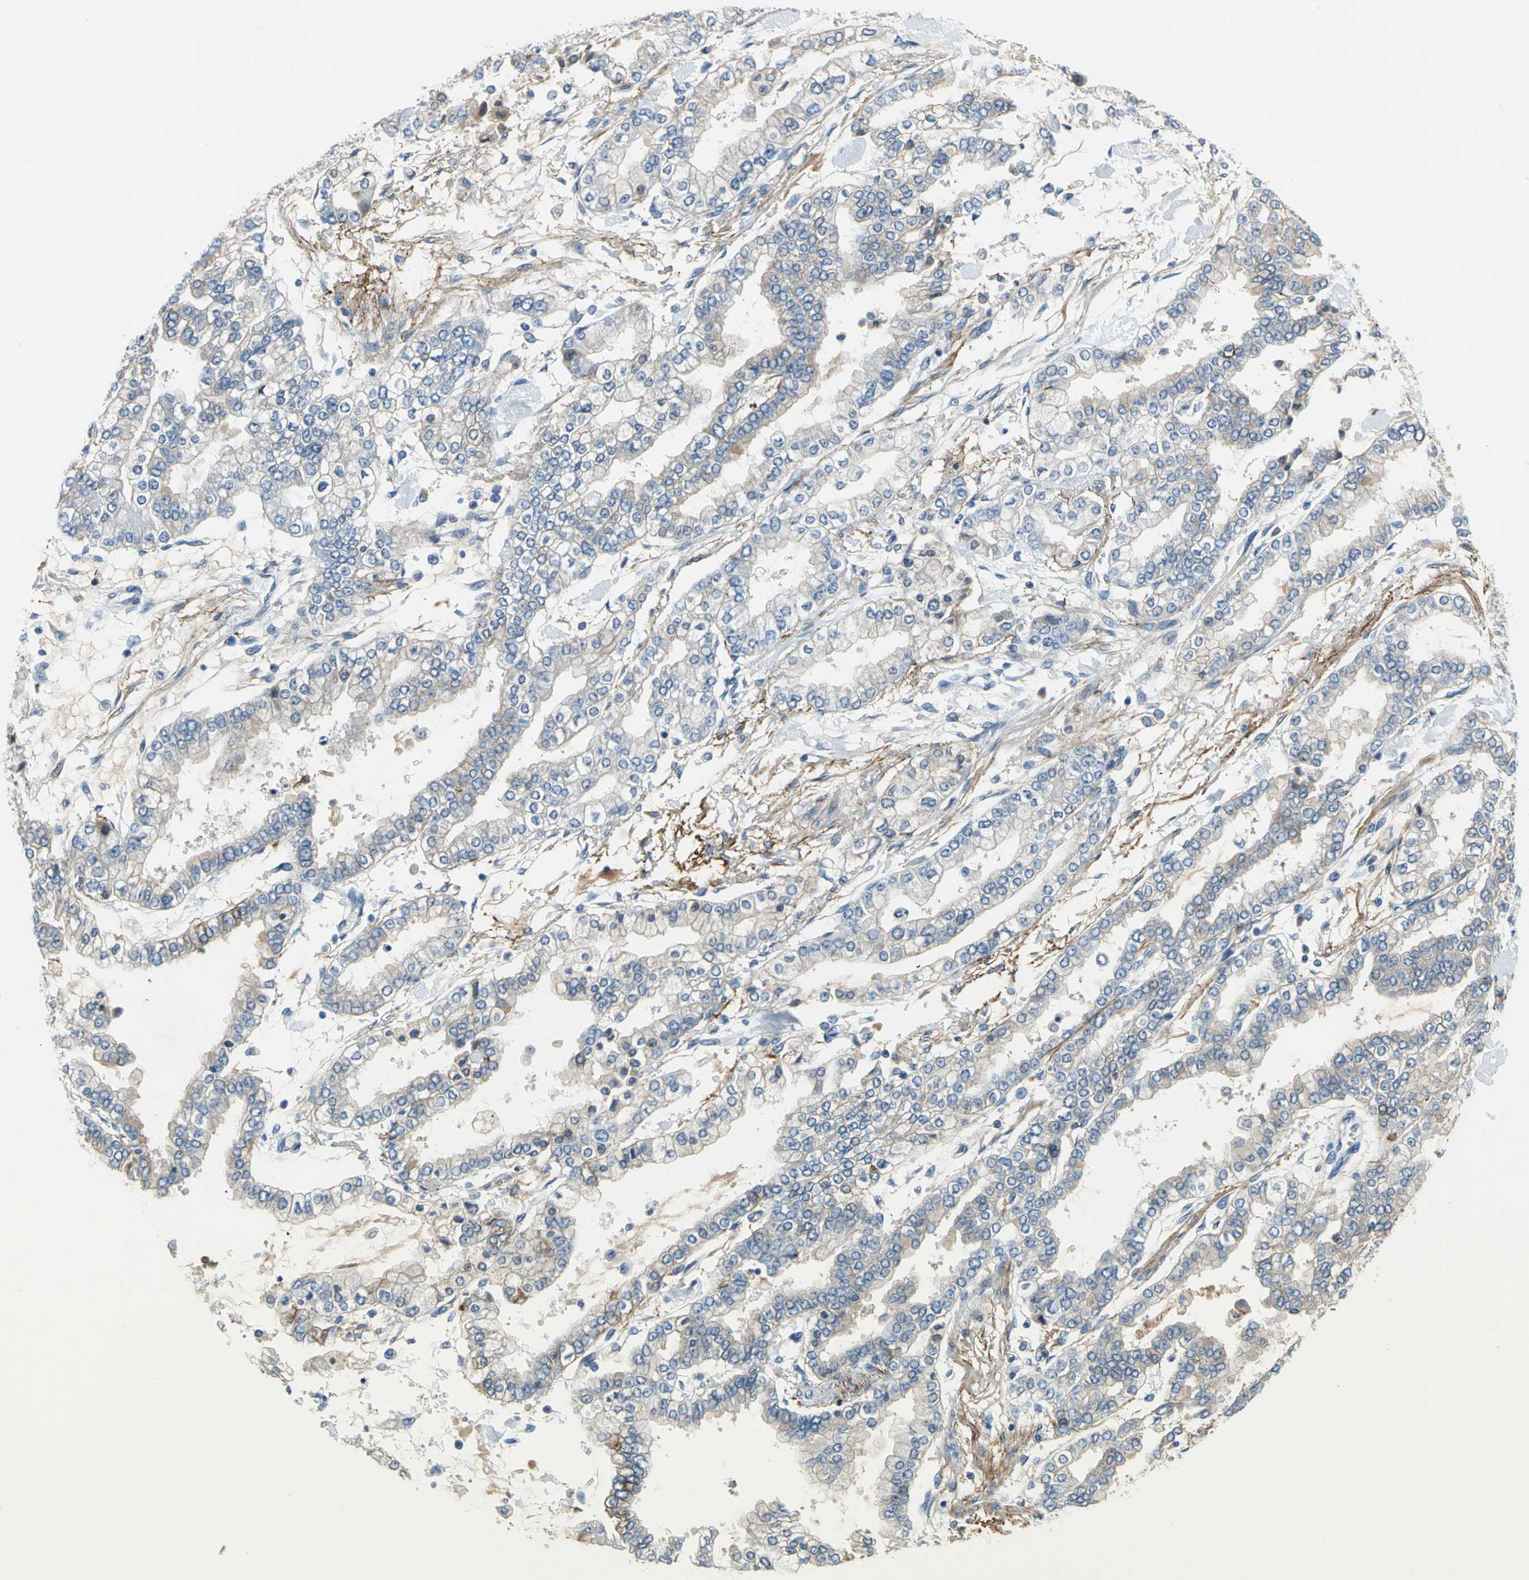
{"staining": {"intensity": "weak", "quantity": "25%-75%", "location": "cytoplasmic/membranous"}, "tissue": "stomach cancer", "cell_type": "Tumor cells", "image_type": "cancer", "snomed": [{"axis": "morphology", "description": "Normal tissue, NOS"}, {"axis": "morphology", "description": "Adenocarcinoma, NOS"}, {"axis": "topography", "description": "Stomach, upper"}, {"axis": "topography", "description": "Stomach"}], "caption": "Protein expression analysis of adenocarcinoma (stomach) exhibits weak cytoplasmic/membranous staining in about 25%-75% of tumor cells.", "gene": "SLC16A7", "patient": {"sex": "male", "age": 76}}